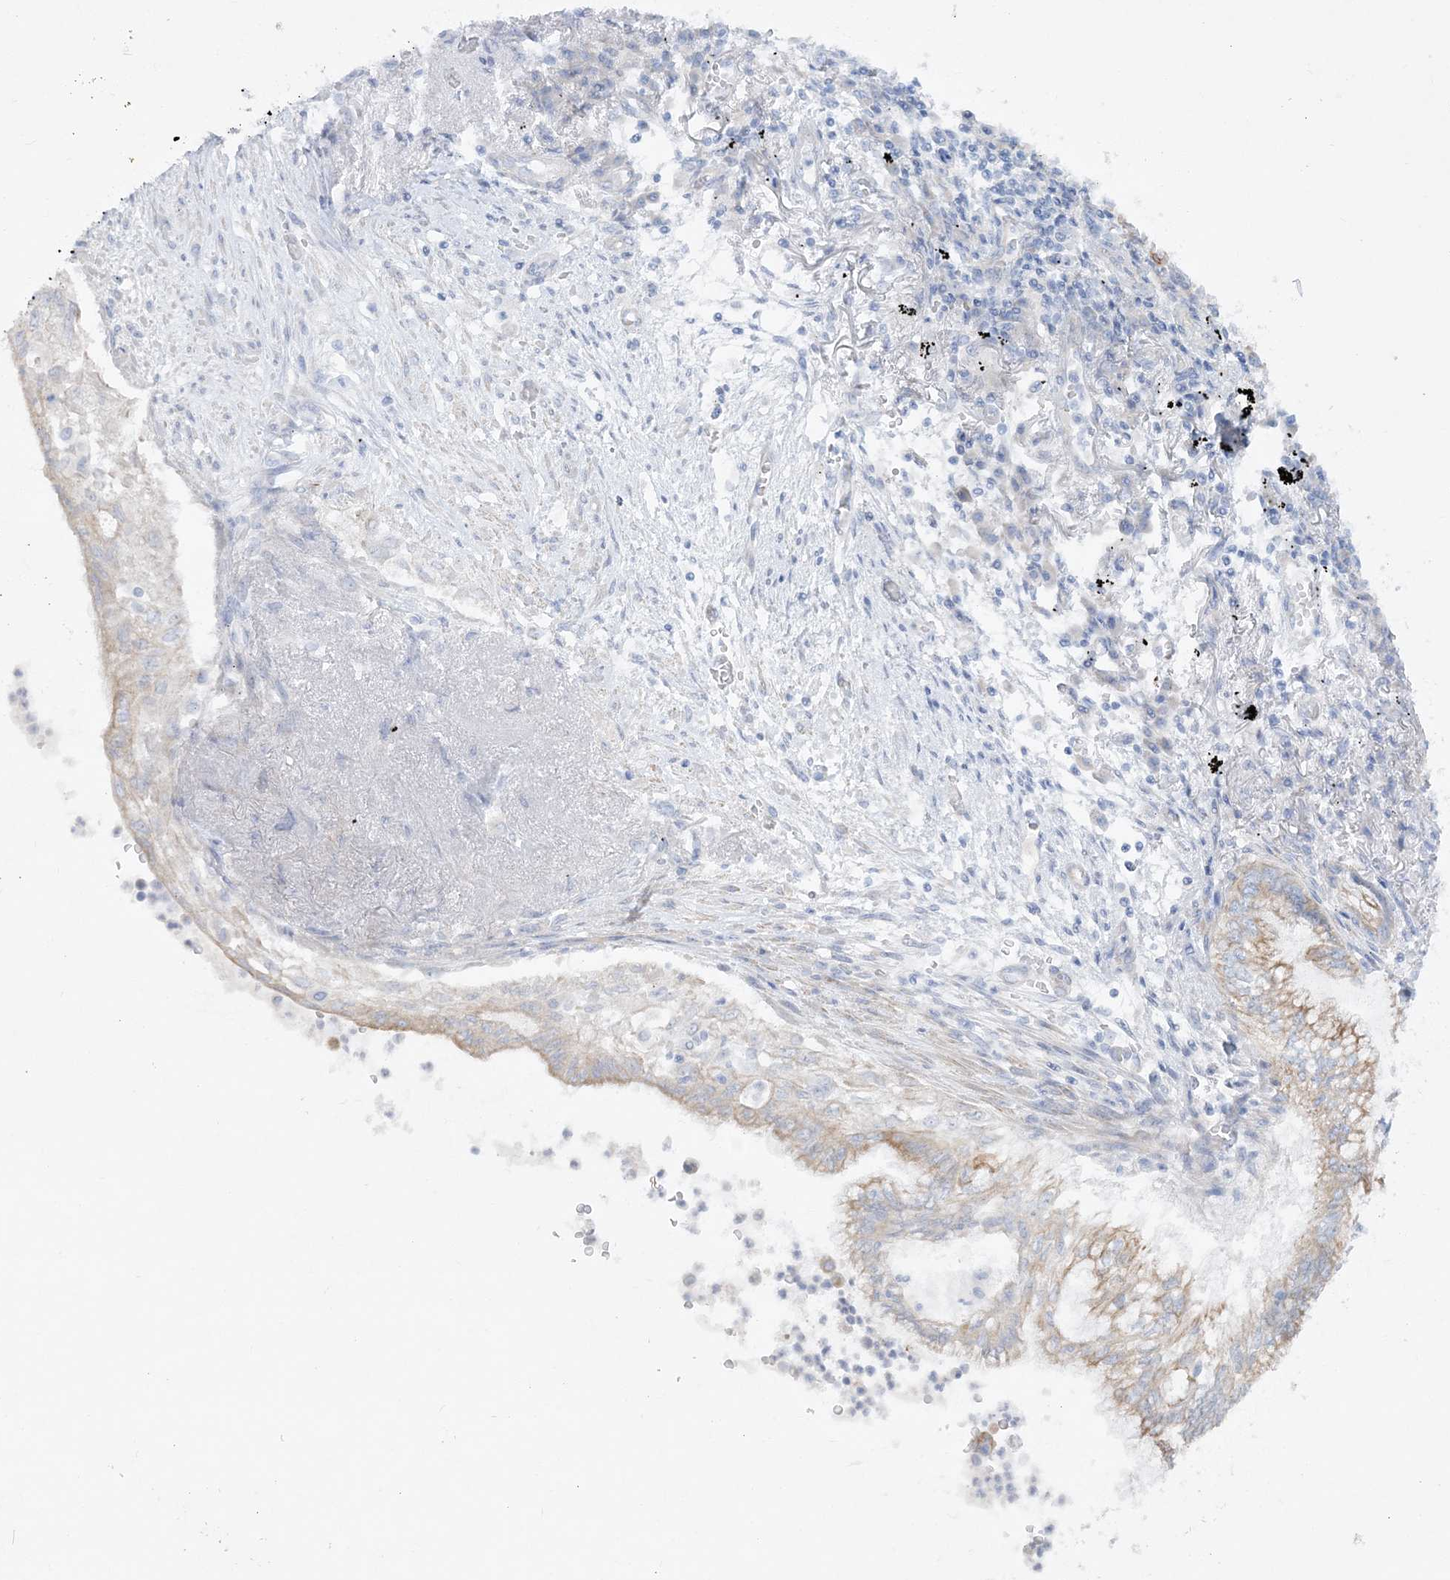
{"staining": {"intensity": "moderate", "quantity": "<25%", "location": "cytoplasmic/membranous"}, "tissue": "lung cancer", "cell_type": "Tumor cells", "image_type": "cancer", "snomed": [{"axis": "morphology", "description": "Adenocarcinoma, NOS"}, {"axis": "topography", "description": "Lung"}], "caption": "Adenocarcinoma (lung) stained for a protein exhibits moderate cytoplasmic/membranous positivity in tumor cells. (DAB (3,3'-diaminobenzidine) IHC with brightfield microscopy, high magnification).", "gene": "FARSB", "patient": {"sex": "female", "age": 70}}